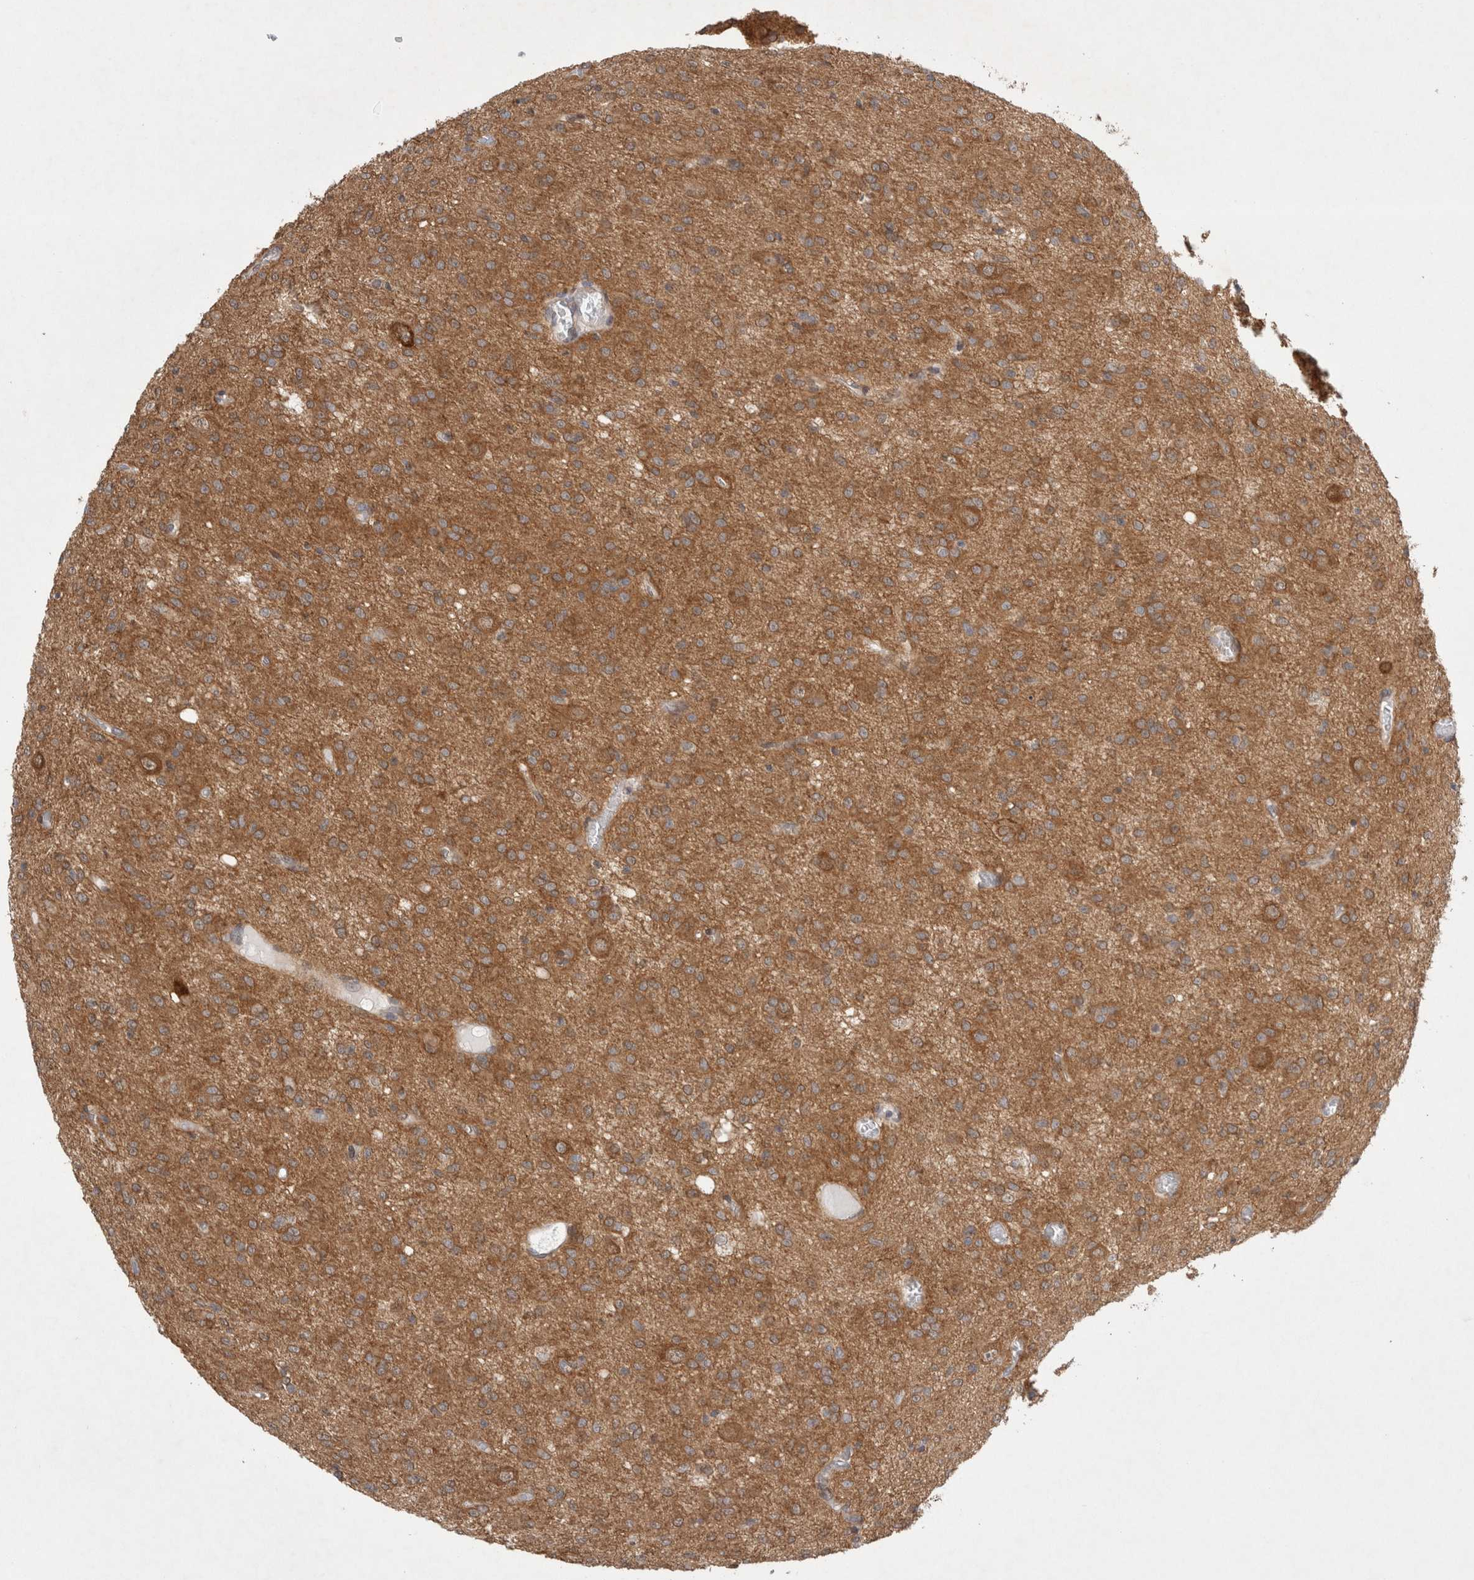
{"staining": {"intensity": "moderate", "quantity": ">75%", "location": "cytoplasmic/membranous"}, "tissue": "glioma", "cell_type": "Tumor cells", "image_type": "cancer", "snomed": [{"axis": "morphology", "description": "Glioma, malignant, High grade"}, {"axis": "topography", "description": "Brain"}], "caption": "IHC histopathology image of neoplastic tissue: human malignant high-grade glioma stained using immunohistochemistry (IHC) demonstrates medium levels of moderate protein expression localized specifically in the cytoplasmic/membranous of tumor cells, appearing as a cytoplasmic/membranous brown color.", "gene": "WIPF2", "patient": {"sex": "female", "age": 59}}